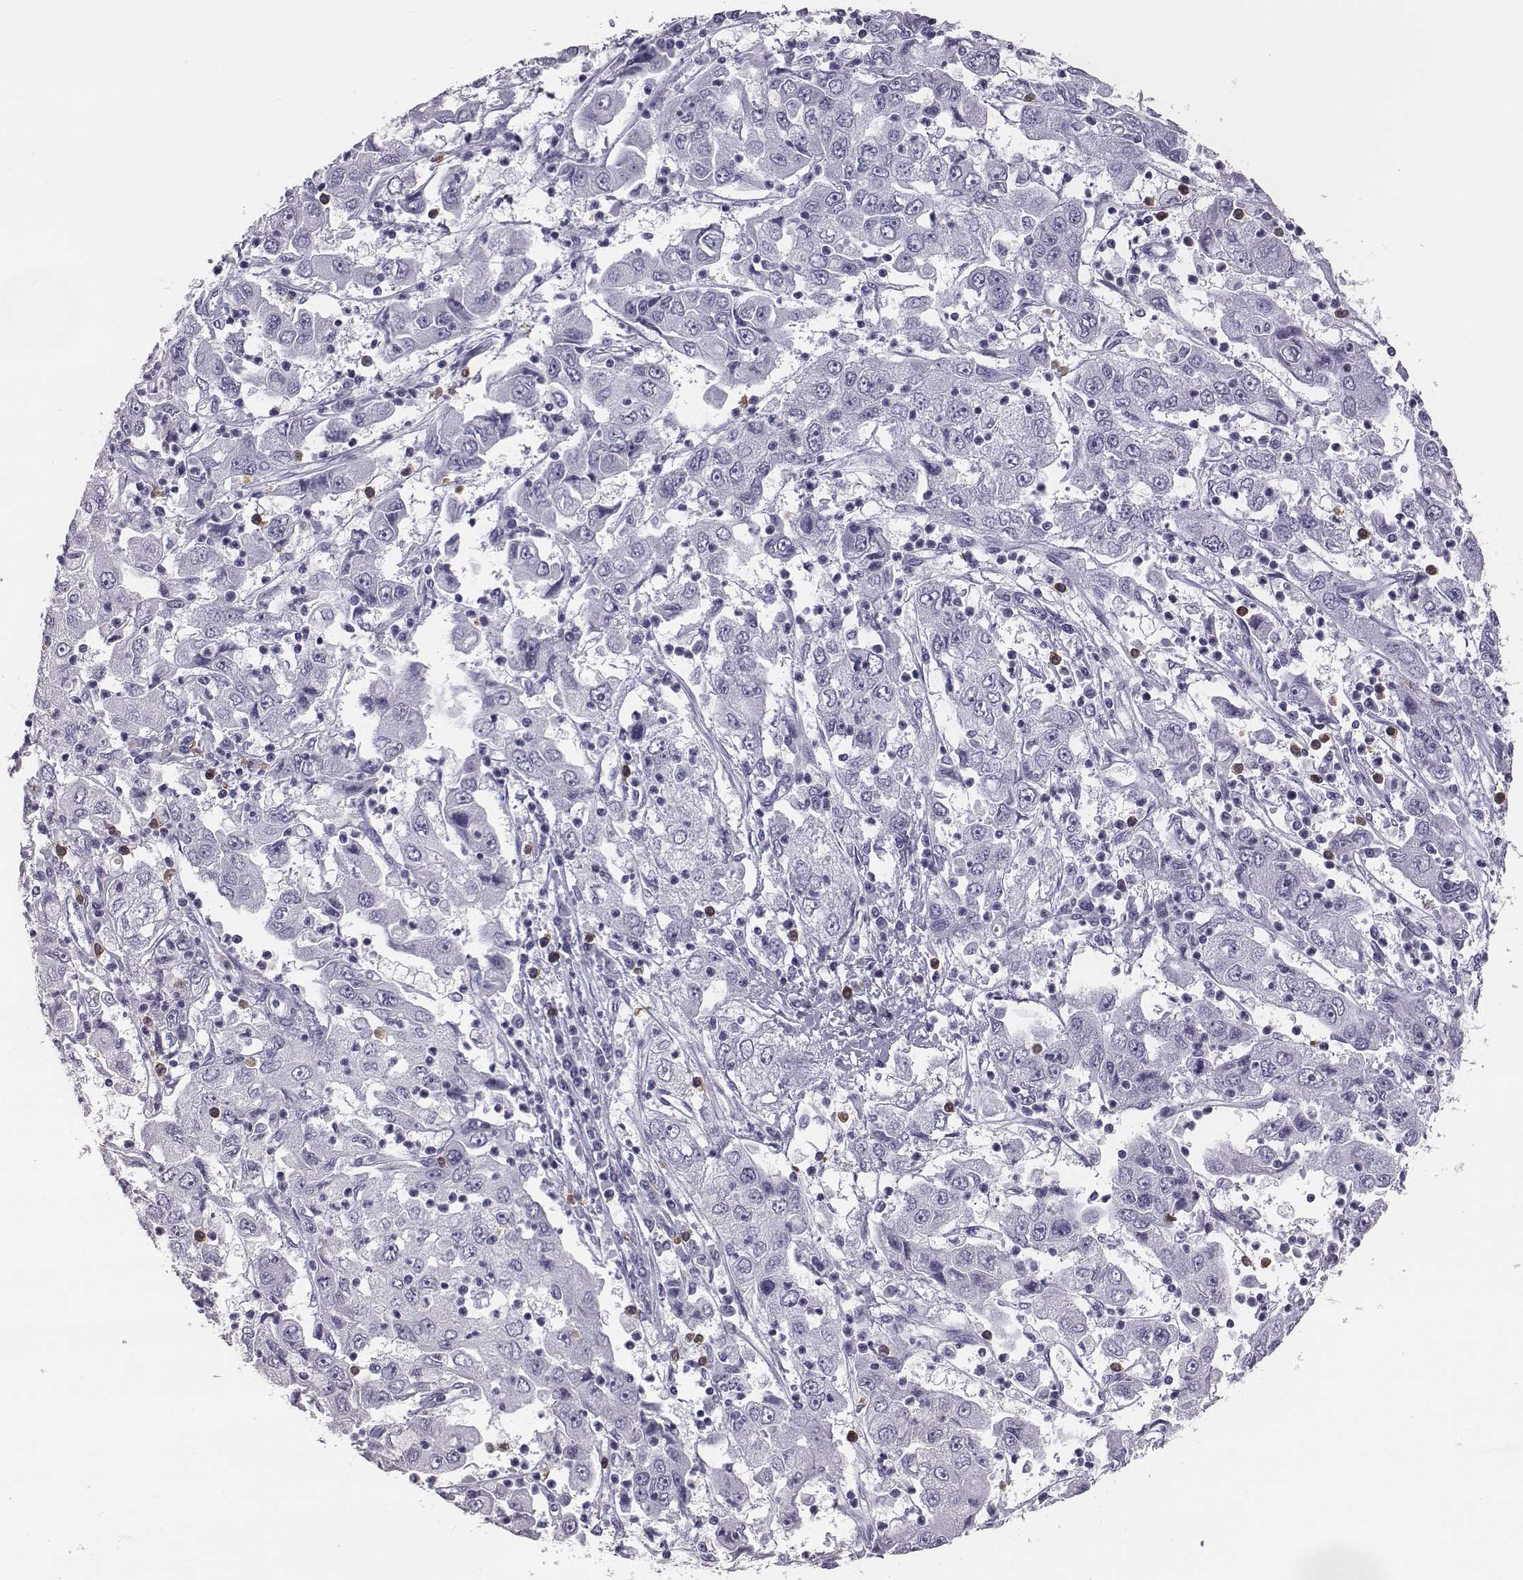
{"staining": {"intensity": "negative", "quantity": "none", "location": "none"}, "tissue": "cervical cancer", "cell_type": "Tumor cells", "image_type": "cancer", "snomed": [{"axis": "morphology", "description": "Squamous cell carcinoma, NOS"}, {"axis": "topography", "description": "Cervix"}], "caption": "IHC photomicrograph of cervical squamous cell carcinoma stained for a protein (brown), which reveals no positivity in tumor cells. (Brightfield microscopy of DAB (3,3'-diaminobenzidine) IHC at high magnification).", "gene": "ACOD1", "patient": {"sex": "female", "age": 36}}